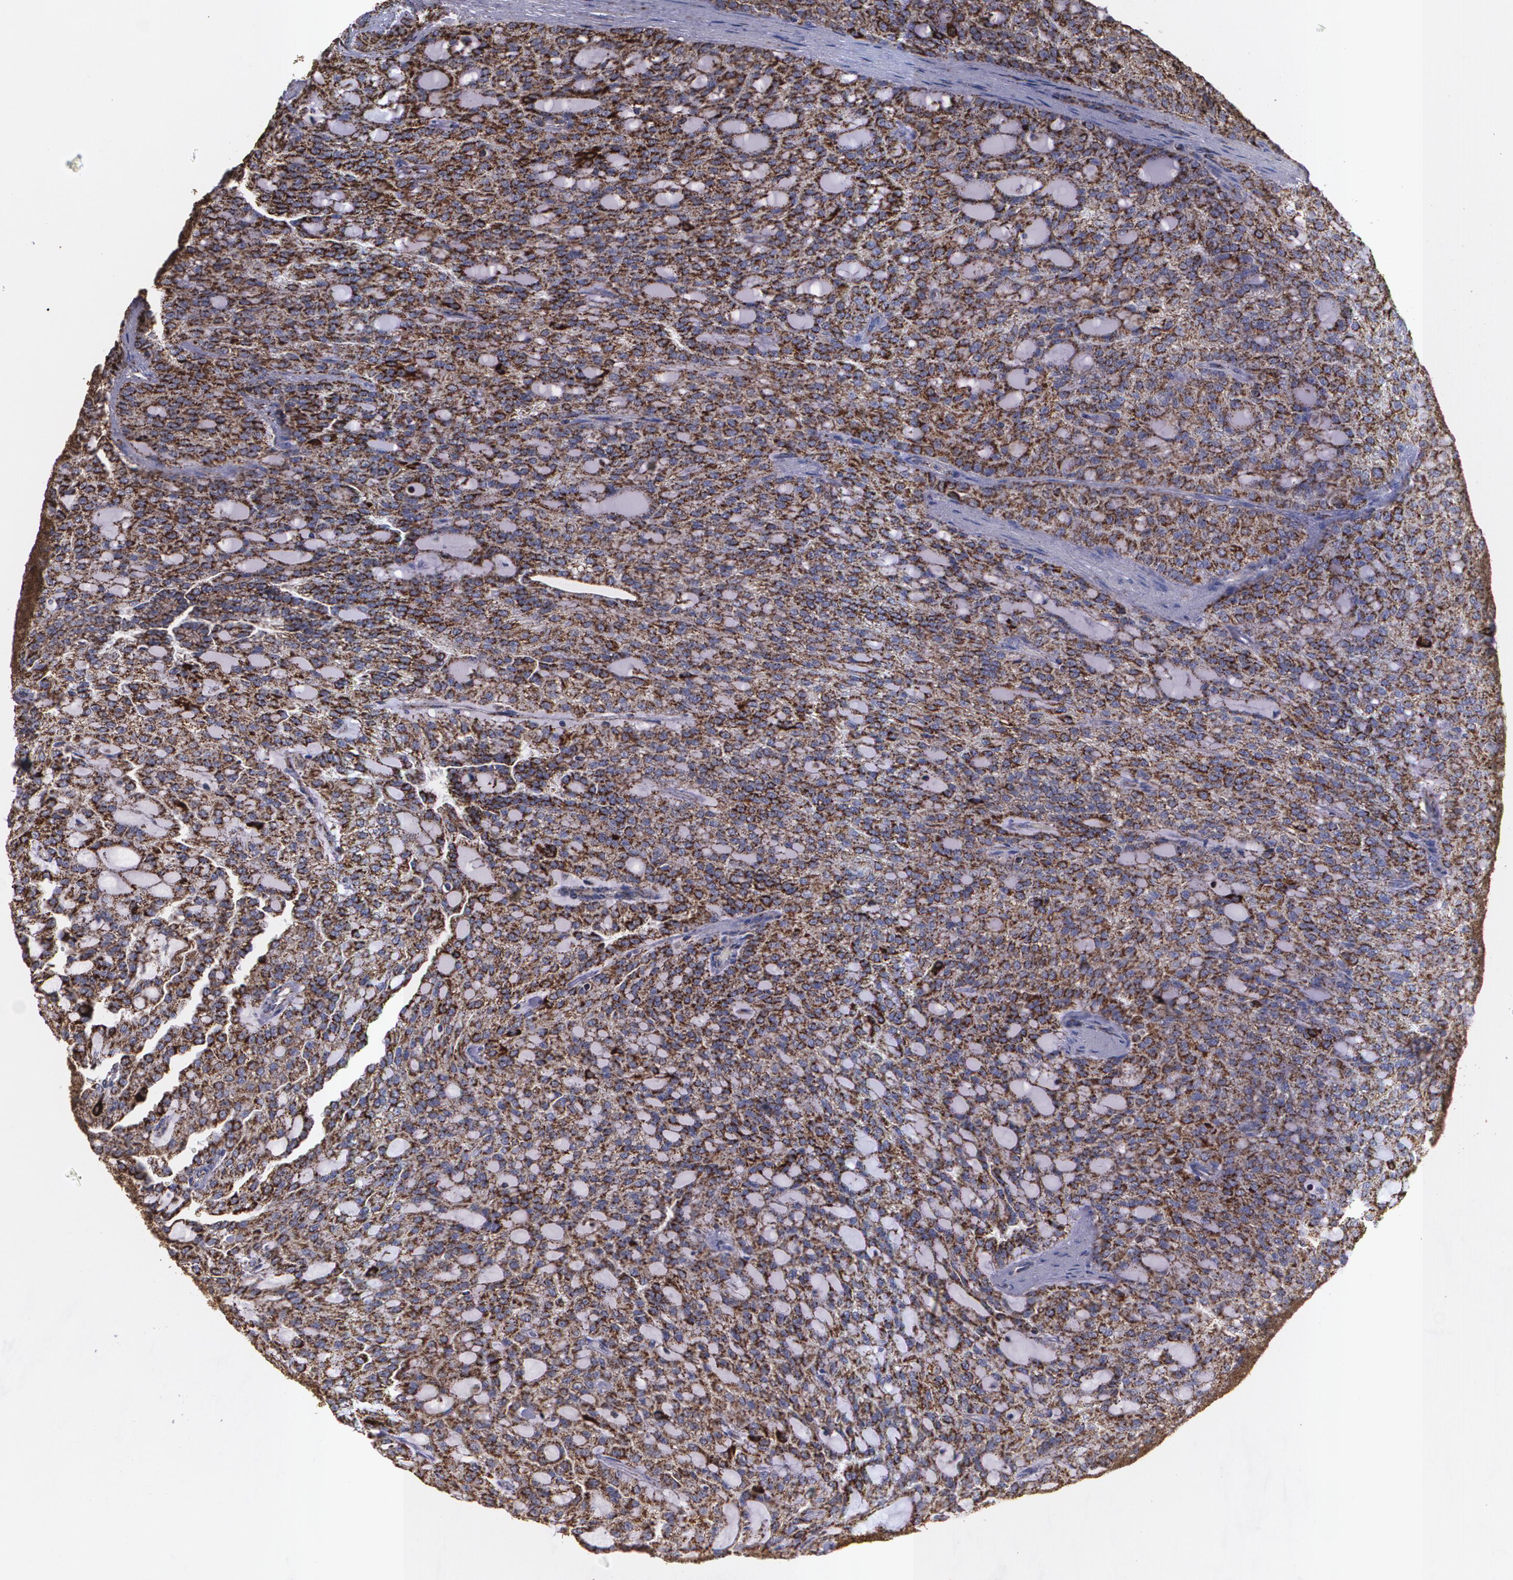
{"staining": {"intensity": "strong", "quantity": ">75%", "location": "cytoplasmic/membranous"}, "tissue": "renal cancer", "cell_type": "Tumor cells", "image_type": "cancer", "snomed": [{"axis": "morphology", "description": "Adenocarcinoma, NOS"}, {"axis": "topography", "description": "Kidney"}], "caption": "A high amount of strong cytoplasmic/membranous positivity is identified in approximately >75% of tumor cells in renal cancer tissue.", "gene": "HSPD1", "patient": {"sex": "male", "age": 63}}